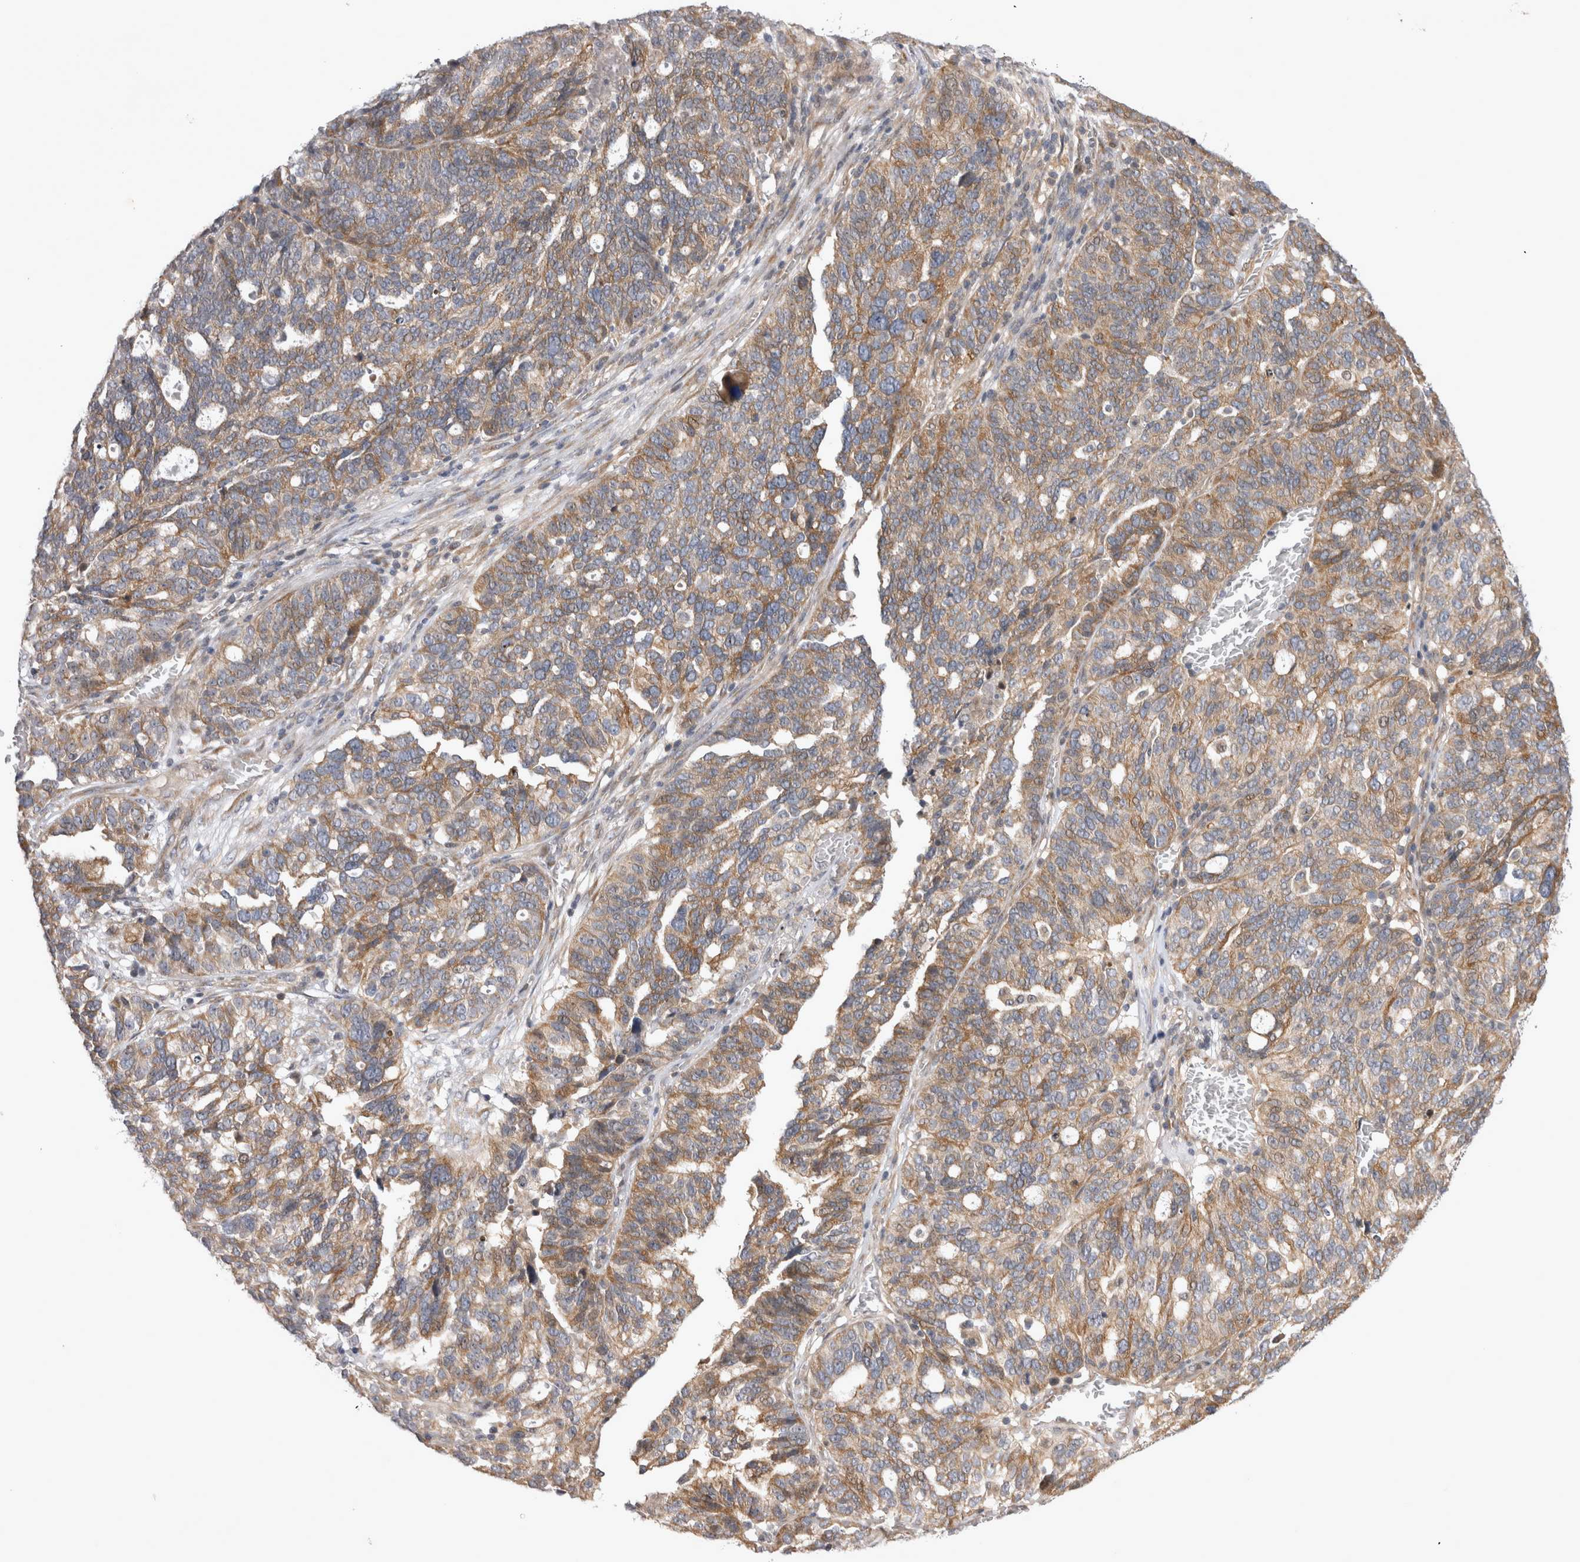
{"staining": {"intensity": "moderate", "quantity": ">75%", "location": "cytoplasmic/membranous"}, "tissue": "ovarian cancer", "cell_type": "Tumor cells", "image_type": "cancer", "snomed": [{"axis": "morphology", "description": "Cystadenocarcinoma, serous, NOS"}, {"axis": "topography", "description": "Ovary"}], "caption": "This is a photomicrograph of immunohistochemistry staining of ovarian cancer, which shows moderate positivity in the cytoplasmic/membranous of tumor cells.", "gene": "NENF", "patient": {"sex": "female", "age": 59}}